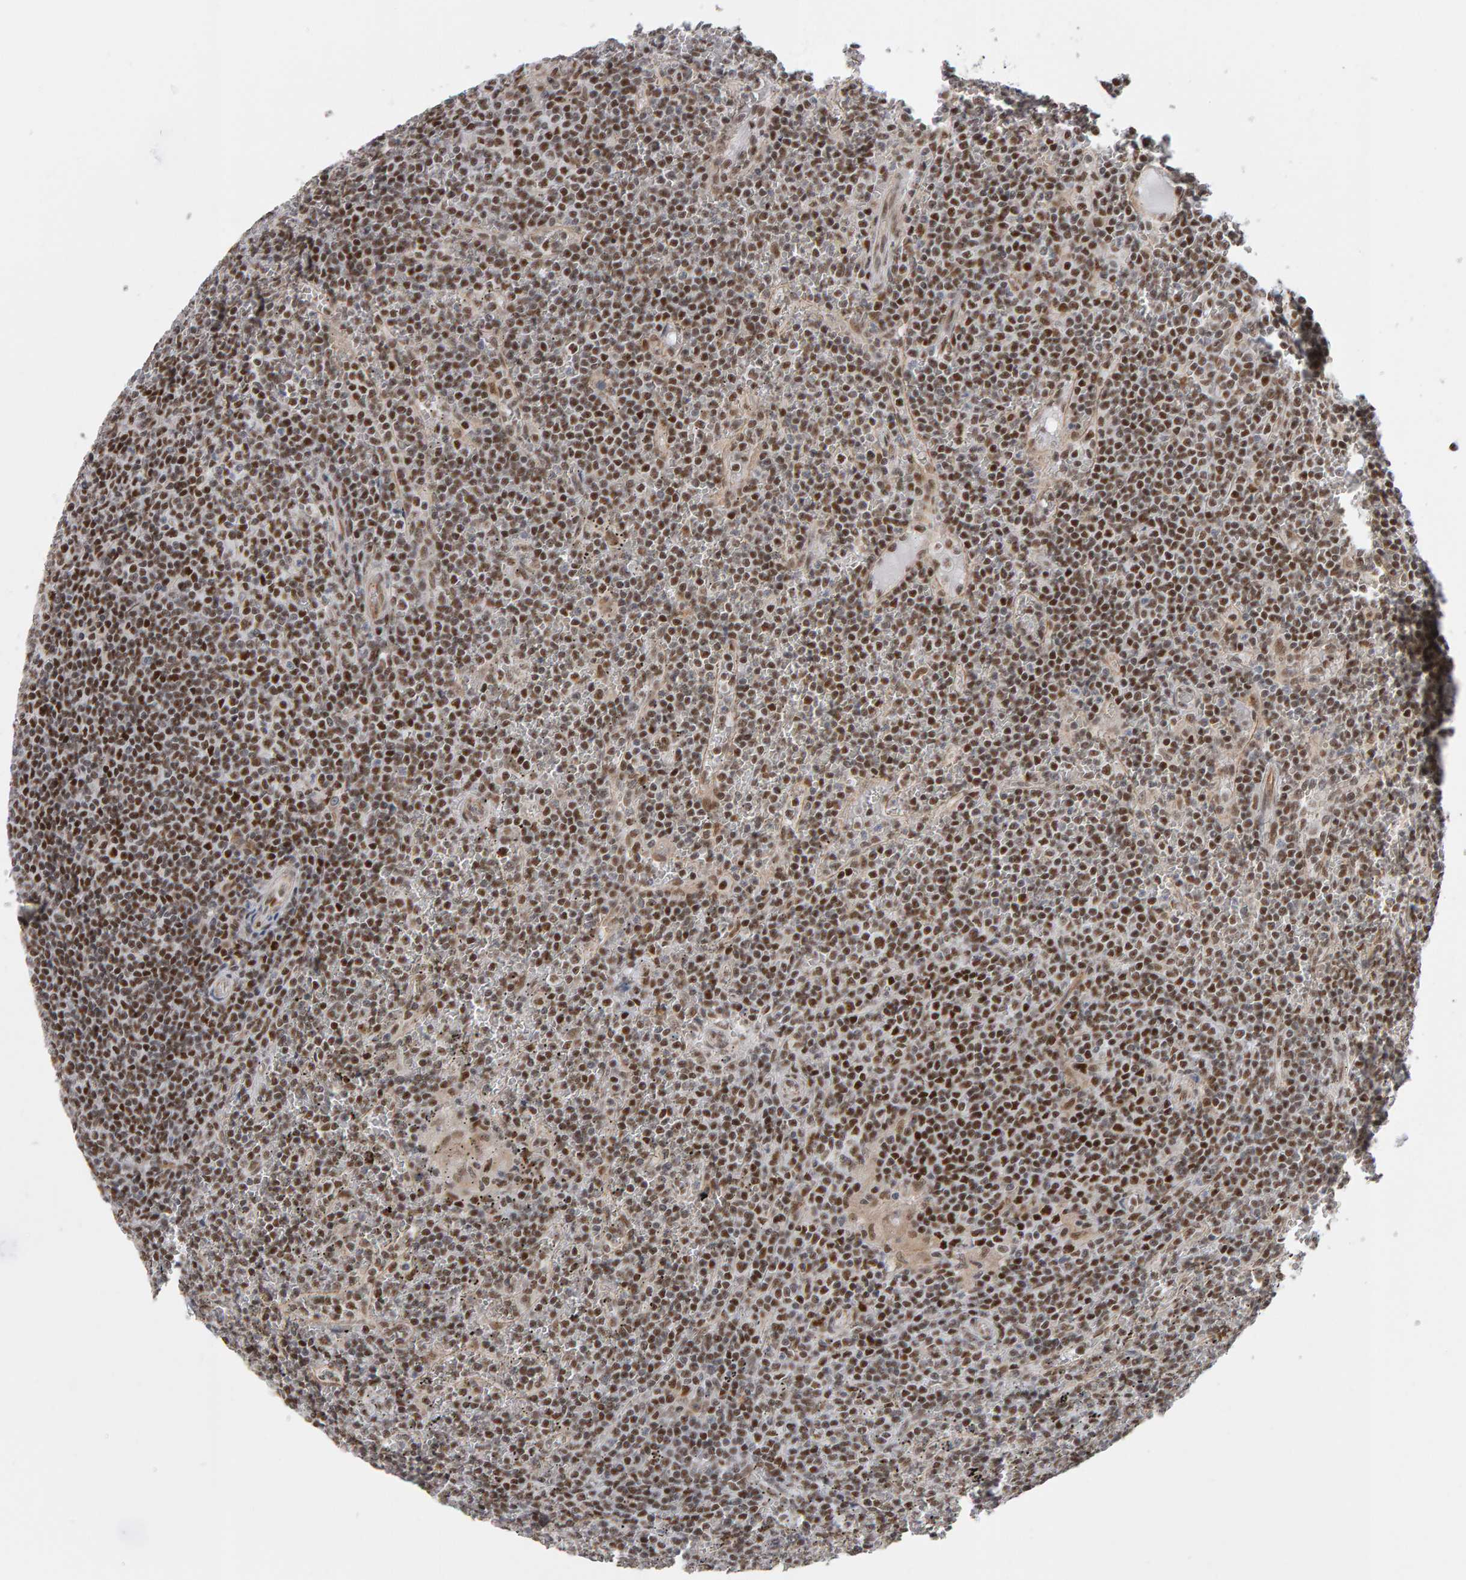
{"staining": {"intensity": "moderate", "quantity": ">75%", "location": "nuclear"}, "tissue": "lymphoma", "cell_type": "Tumor cells", "image_type": "cancer", "snomed": [{"axis": "morphology", "description": "Malignant lymphoma, non-Hodgkin's type, Low grade"}, {"axis": "topography", "description": "Spleen"}], "caption": "Malignant lymphoma, non-Hodgkin's type (low-grade) stained with a protein marker displays moderate staining in tumor cells.", "gene": "ATF7IP", "patient": {"sex": "female", "age": 19}}